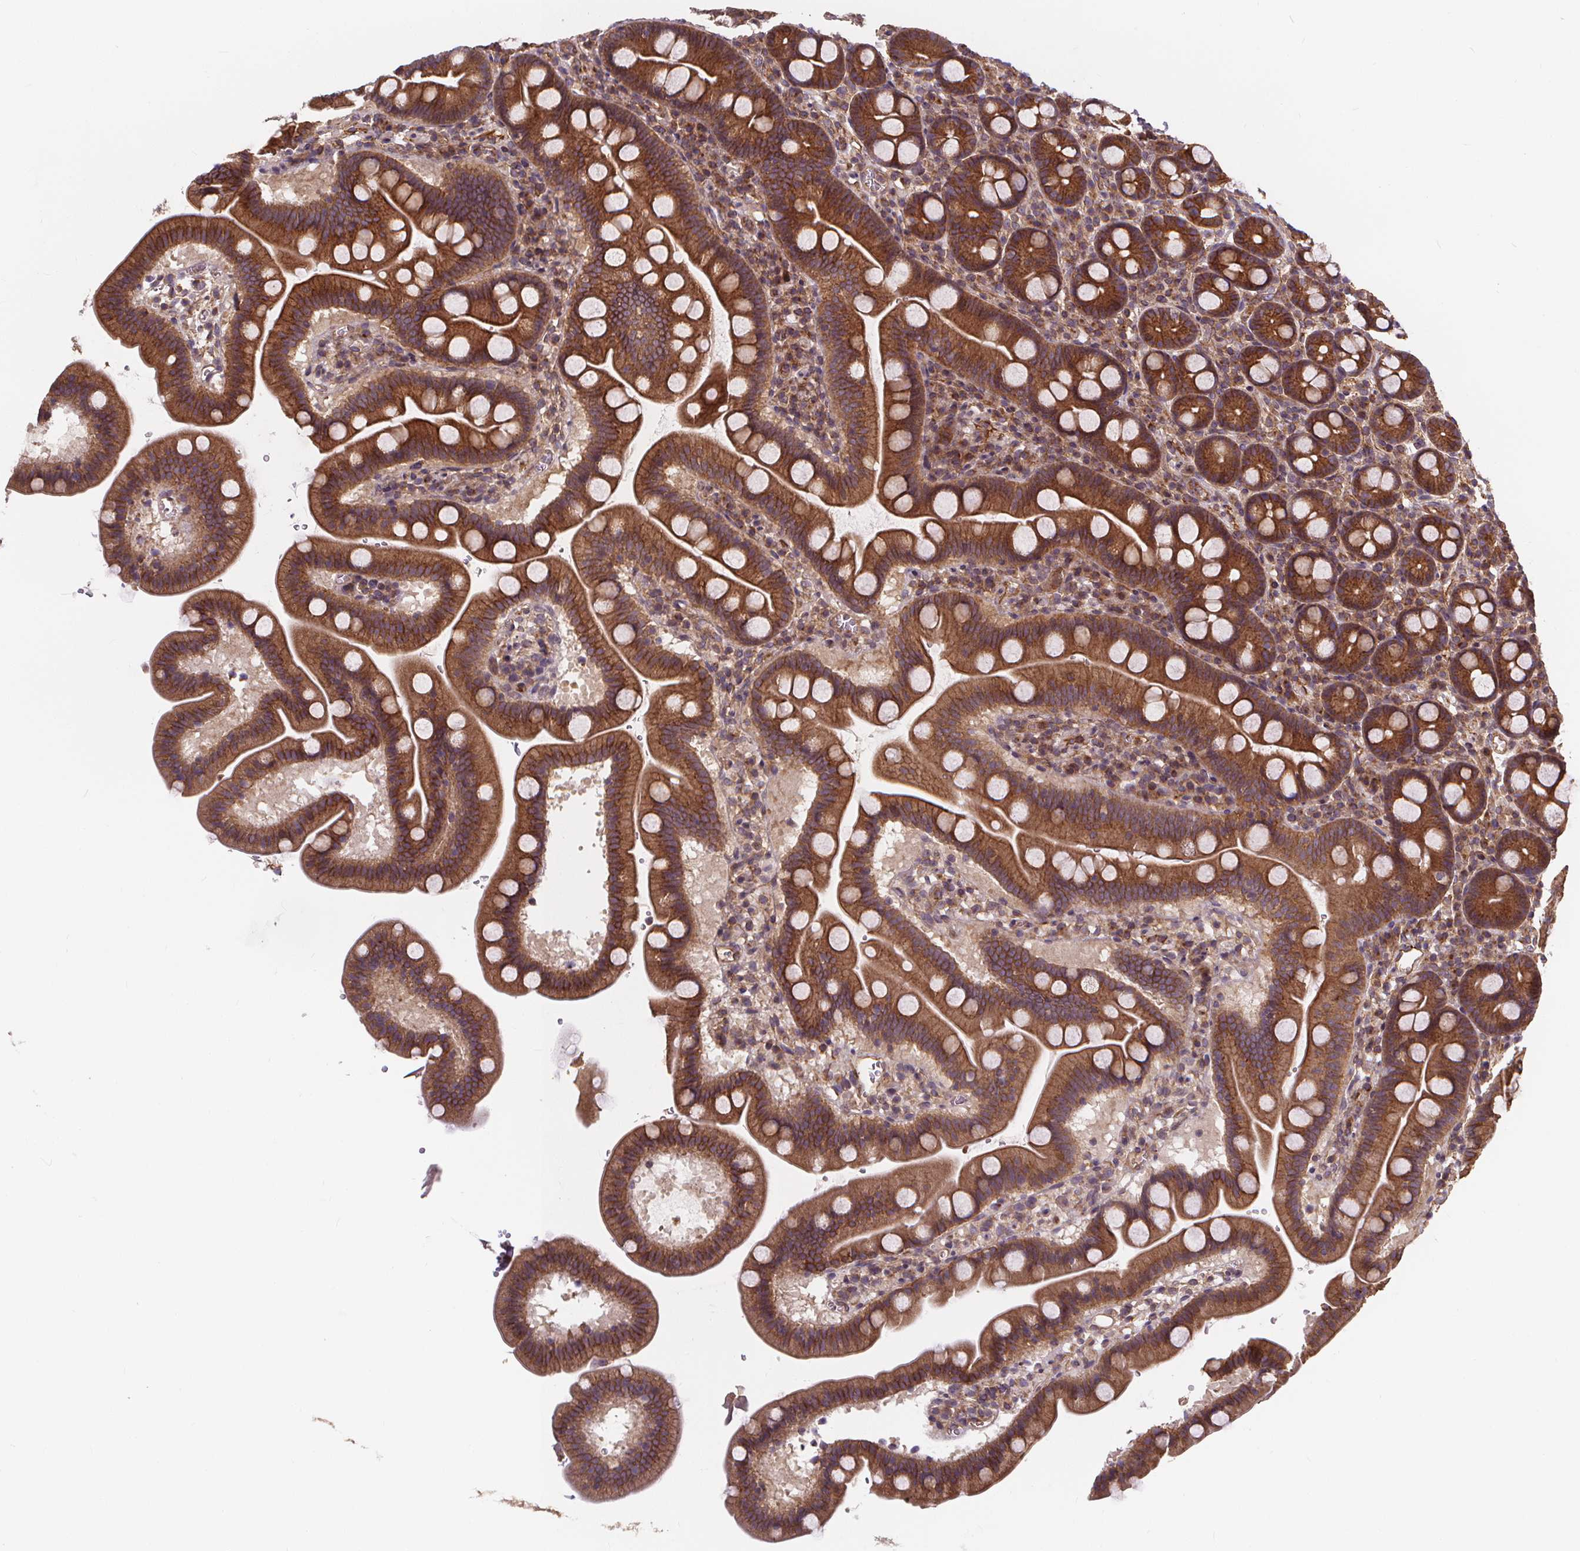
{"staining": {"intensity": "strong", "quantity": ">75%", "location": "cytoplasmic/membranous"}, "tissue": "duodenum", "cell_type": "Glandular cells", "image_type": "normal", "snomed": [{"axis": "morphology", "description": "Normal tissue, NOS"}, {"axis": "topography", "description": "Duodenum"}], "caption": "Immunohistochemical staining of unremarkable duodenum displays >75% levels of strong cytoplasmic/membranous protein staining in about >75% of glandular cells. The staining is performed using DAB (3,3'-diaminobenzidine) brown chromogen to label protein expression. The nuclei are counter-stained blue using hematoxylin.", "gene": "CLINT1", "patient": {"sex": "male", "age": 59}}